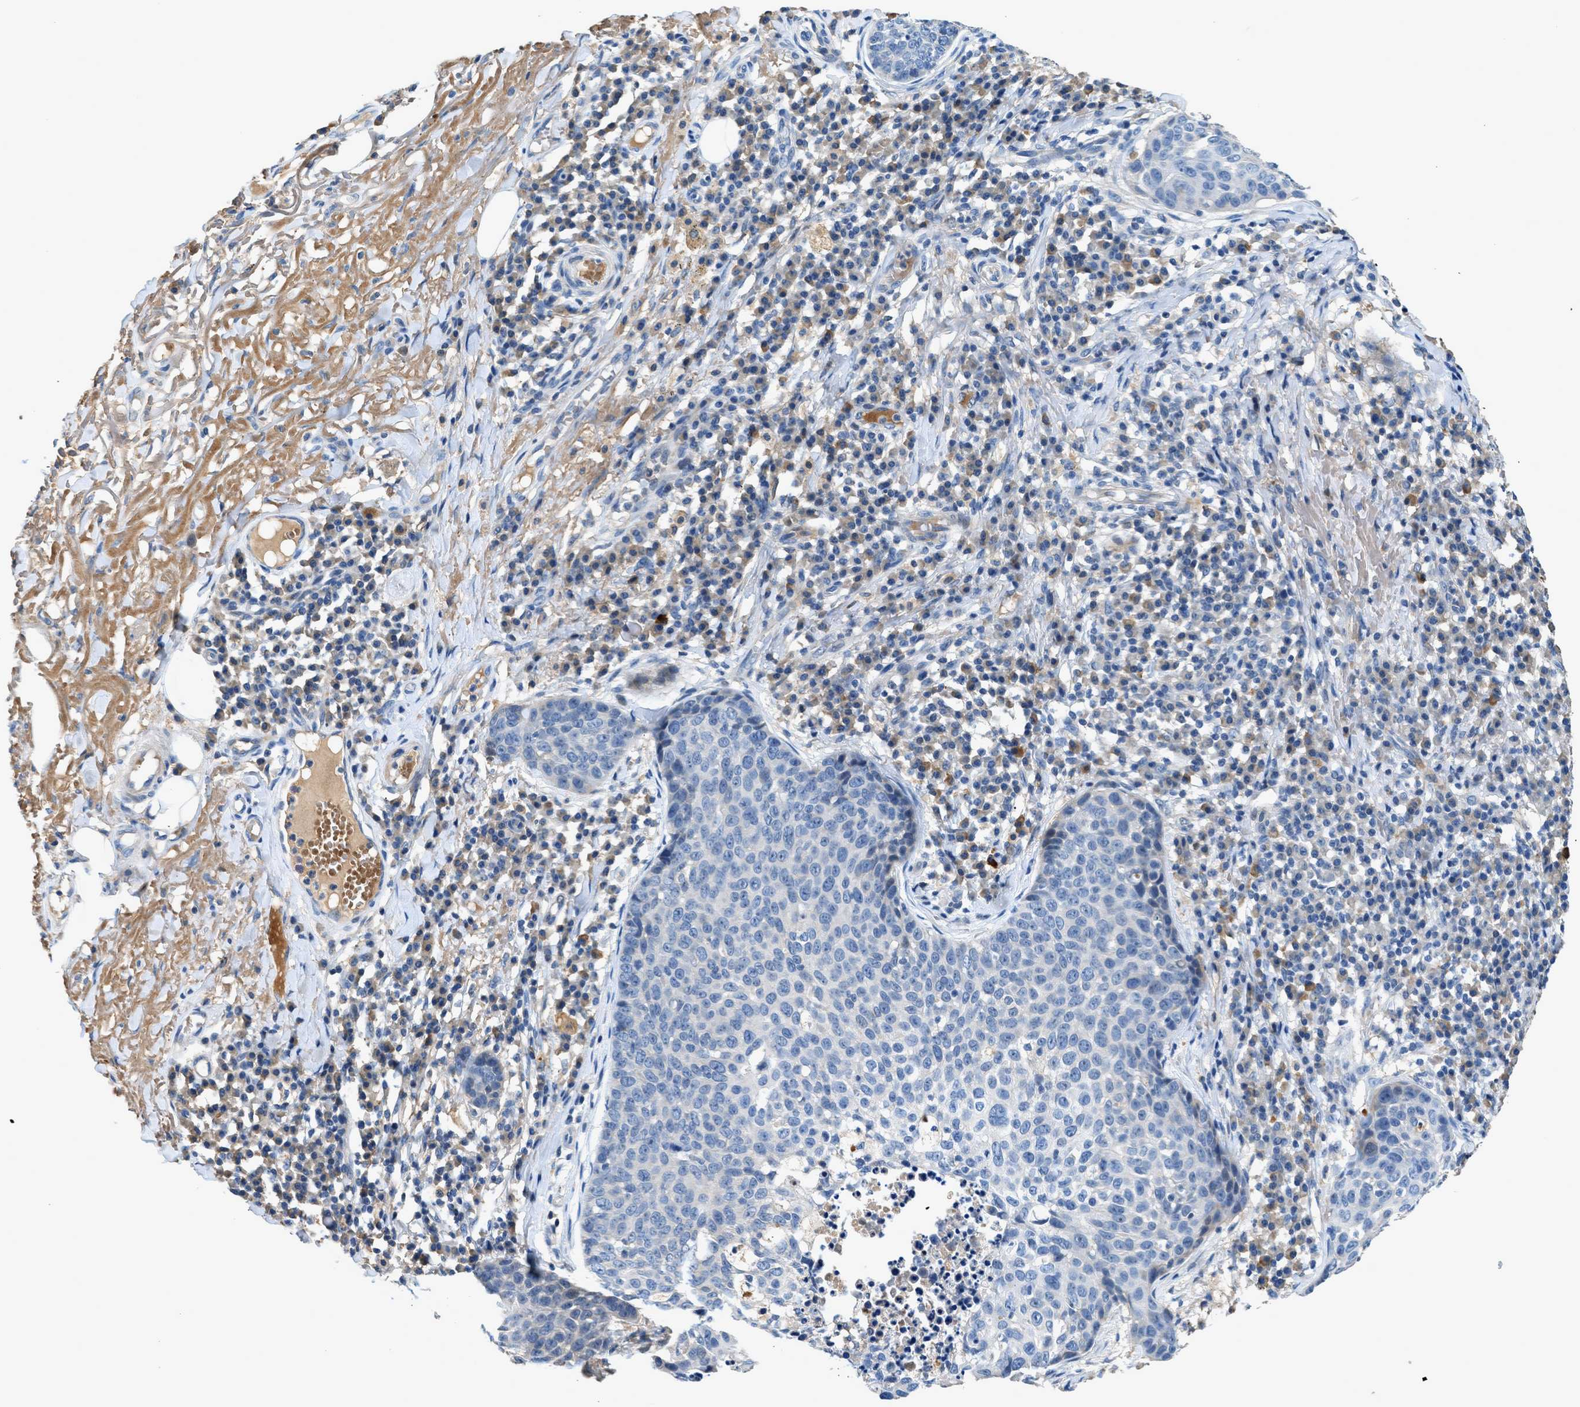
{"staining": {"intensity": "negative", "quantity": "none", "location": "none"}, "tissue": "skin cancer", "cell_type": "Tumor cells", "image_type": "cancer", "snomed": [{"axis": "morphology", "description": "Squamous cell carcinoma in situ, NOS"}, {"axis": "morphology", "description": "Squamous cell carcinoma, NOS"}, {"axis": "topography", "description": "Skin"}], "caption": "Squamous cell carcinoma in situ (skin) was stained to show a protein in brown. There is no significant staining in tumor cells.", "gene": "RWDD2B", "patient": {"sex": "male", "age": 93}}